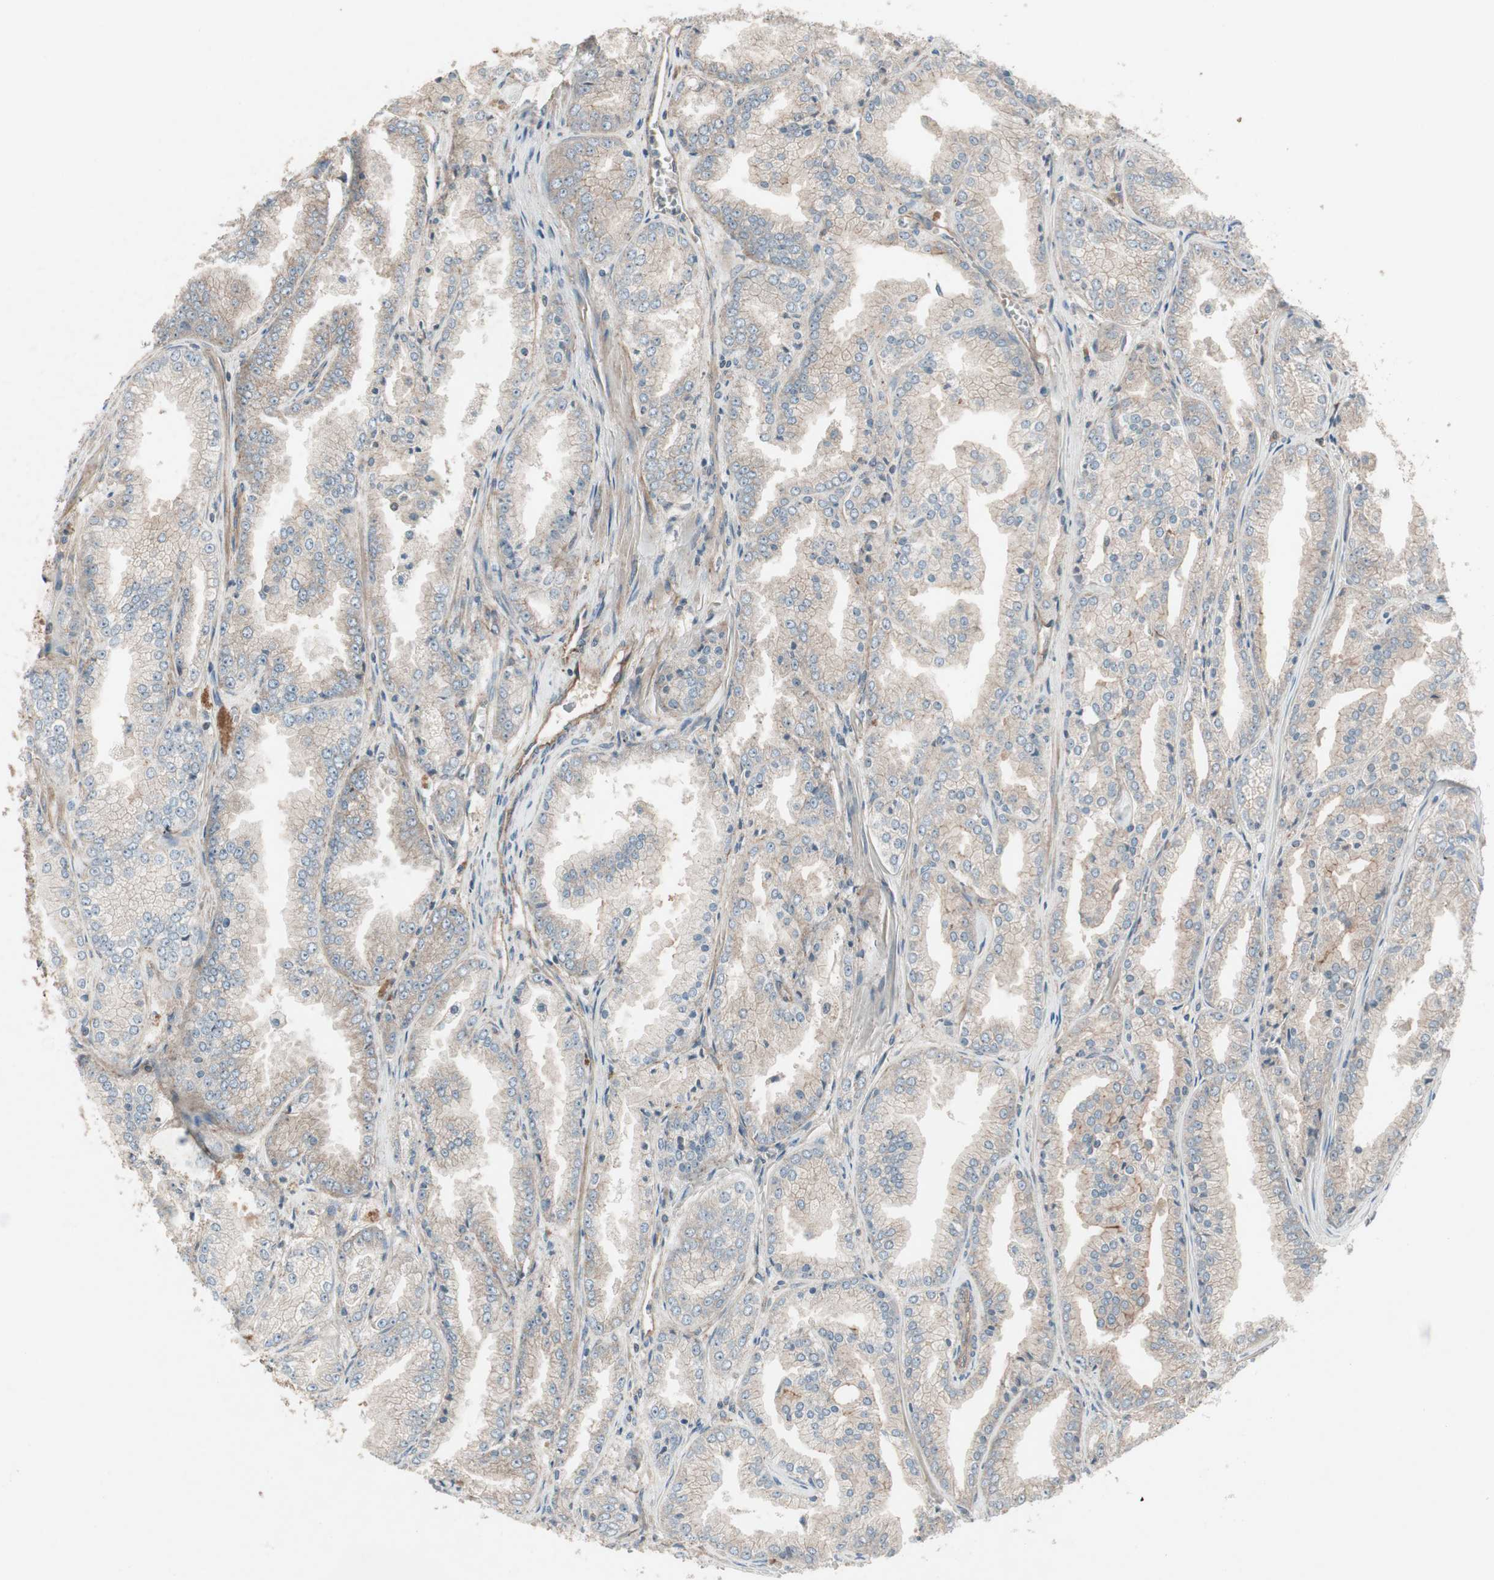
{"staining": {"intensity": "weak", "quantity": "<25%", "location": "cytoplasmic/membranous"}, "tissue": "prostate cancer", "cell_type": "Tumor cells", "image_type": "cancer", "snomed": [{"axis": "morphology", "description": "Adenocarcinoma, High grade"}, {"axis": "topography", "description": "Prostate"}], "caption": "DAB immunohistochemical staining of adenocarcinoma (high-grade) (prostate) demonstrates no significant positivity in tumor cells.", "gene": "TFPI", "patient": {"sex": "male", "age": 61}}